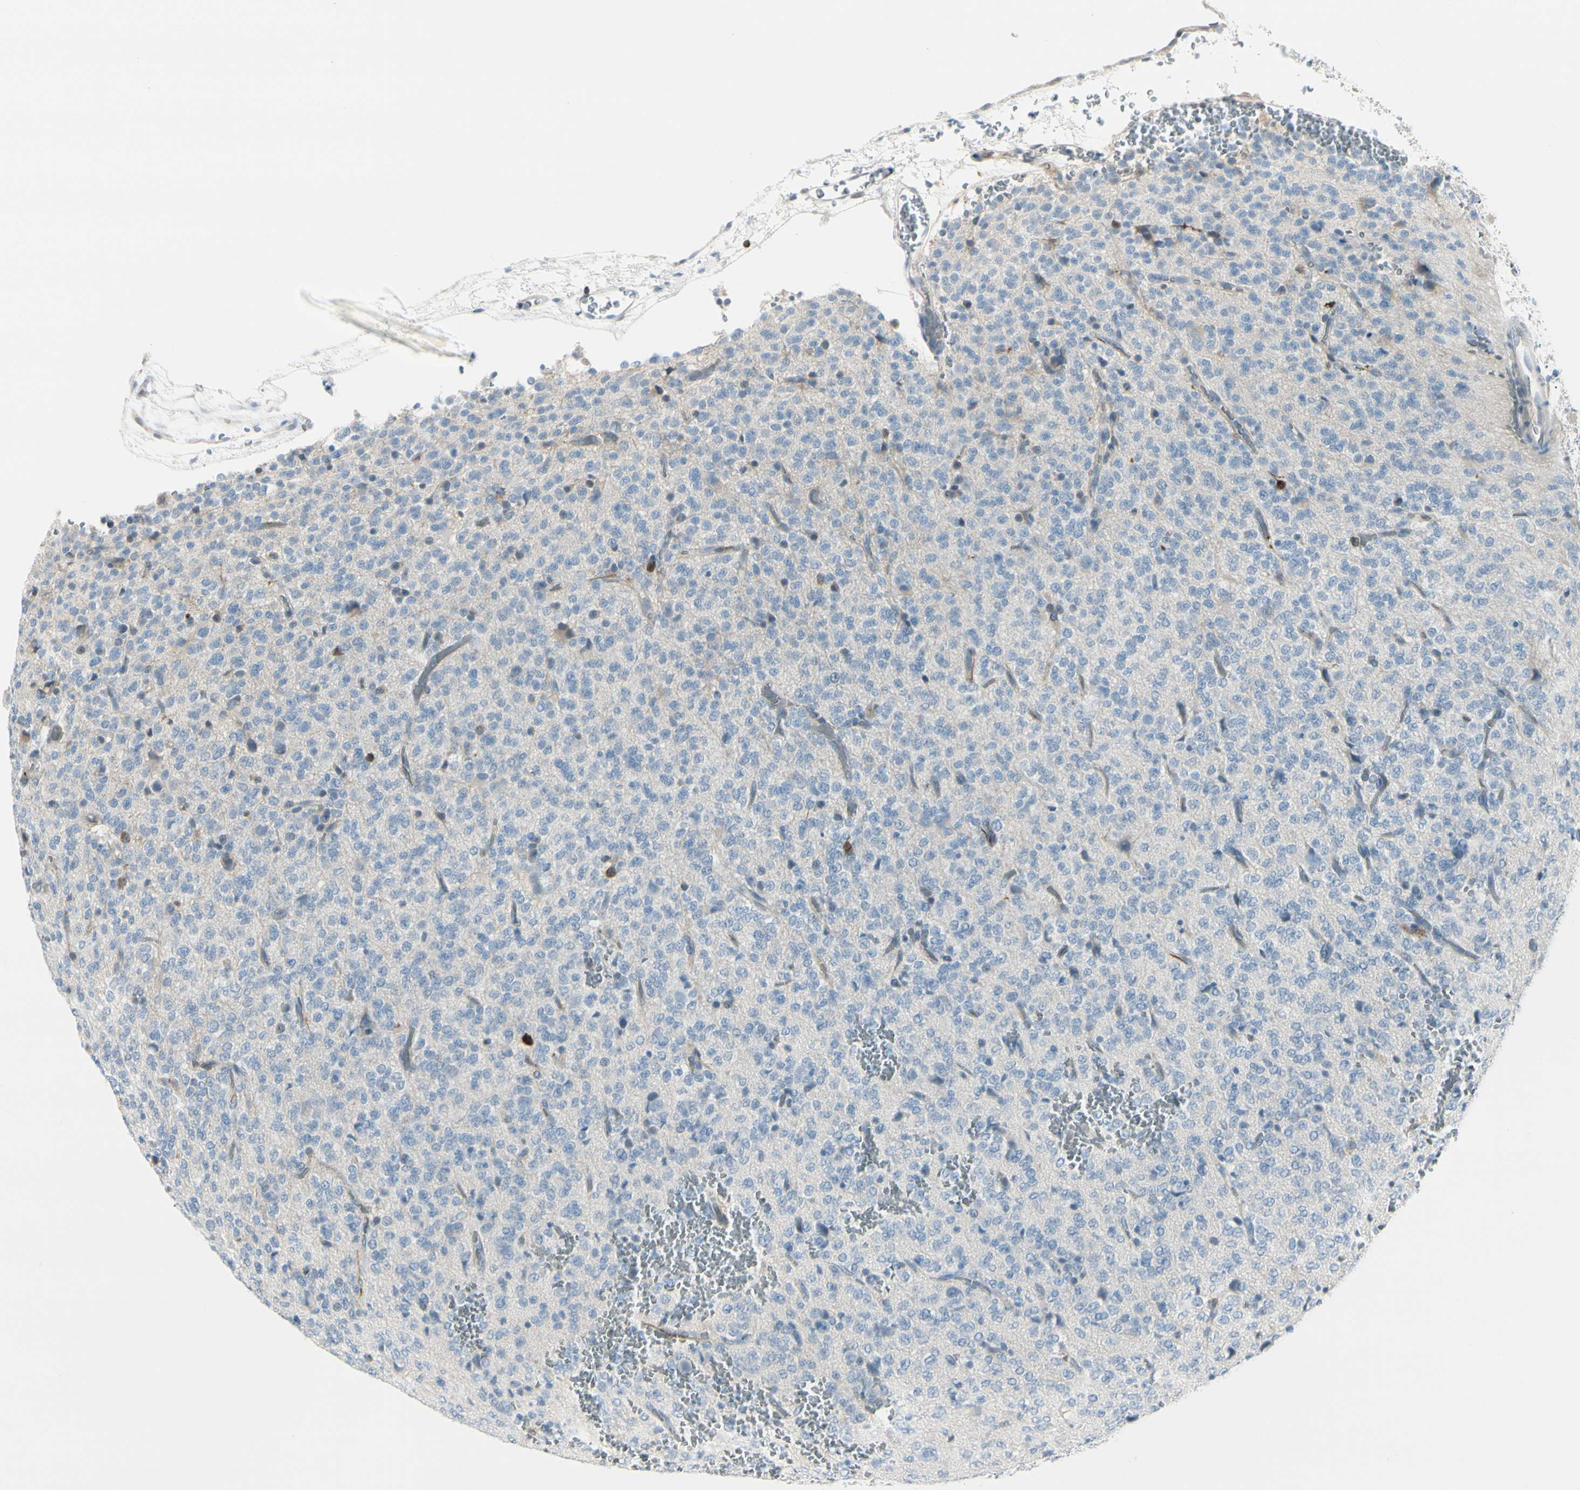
{"staining": {"intensity": "negative", "quantity": "none", "location": "none"}, "tissue": "glioma", "cell_type": "Tumor cells", "image_type": "cancer", "snomed": [{"axis": "morphology", "description": "Glioma, malignant, Low grade"}, {"axis": "topography", "description": "Brain"}], "caption": "High magnification brightfield microscopy of malignant glioma (low-grade) stained with DAB (brown) and counterstained with hematoxylin (blue): tumor cells show no significant positivity. (DAB immunohistochemistry (IHC) with hematoxylin counter stain).", "gene": "TRAF1", "patient": {"sex": "male", "age": 38}}